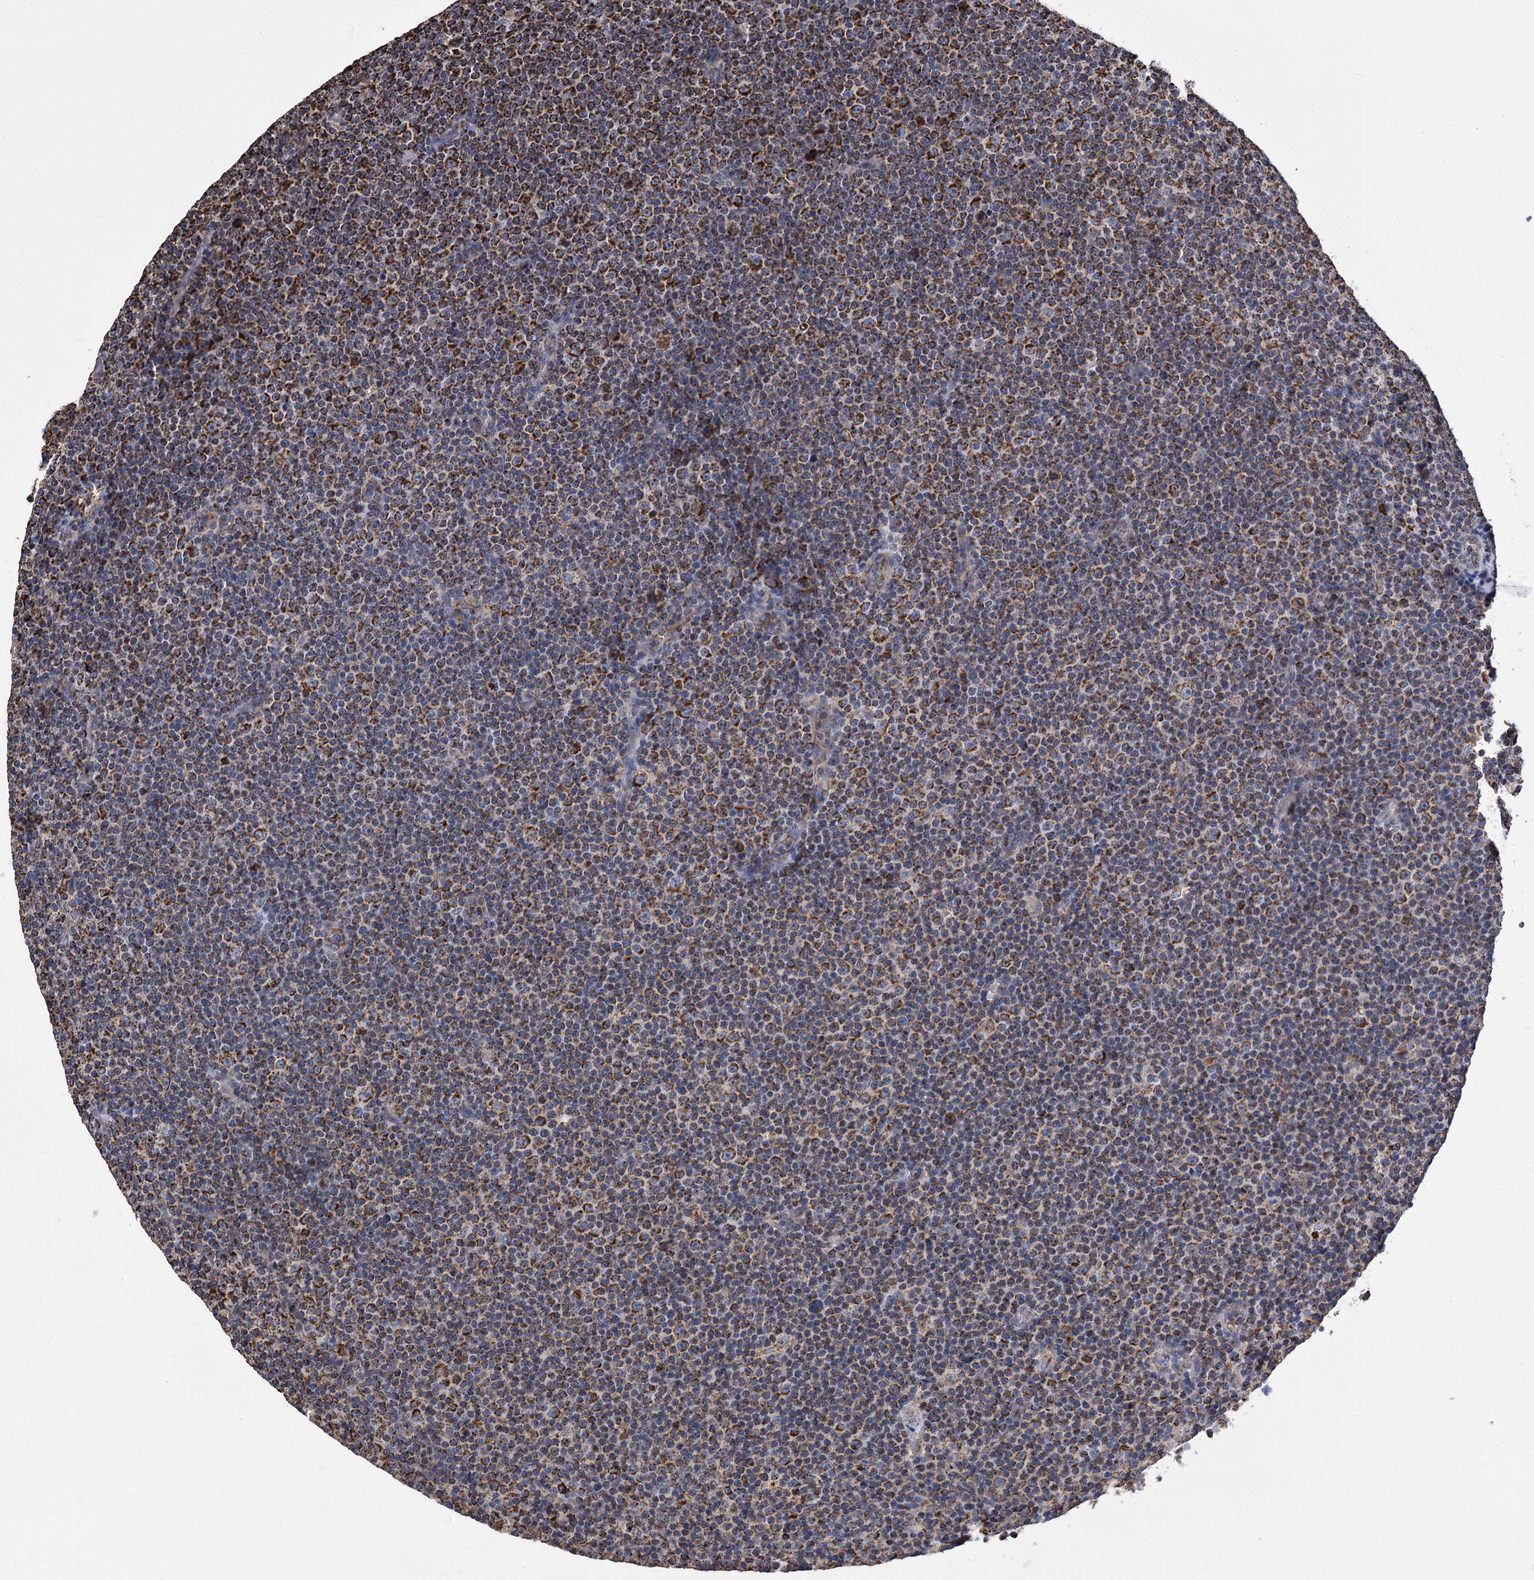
{"staining": {"intensity": "strong", "quantity": "25%-75%", "location": "cytoplasmic/membranous"}, "tissue": "lymphoma", "cell_type": "Tumor cells", "image_type": "cancer", "snomed": [{"axis": "morphology", "description": "Malignant lymphoma, non-Hodgkin's type, Low grade"}, {"axis": "topography", "description": "Lymph node"}], "caption": "Immunohistochemistry (IHC) of human lymphoma demonstrates high levels of strong cytoplasmic/membranous expression in approximately 25%-75% of tumor cells.", "gene": "CCDC73", "patient": {"sex": "female", "age": 67}}